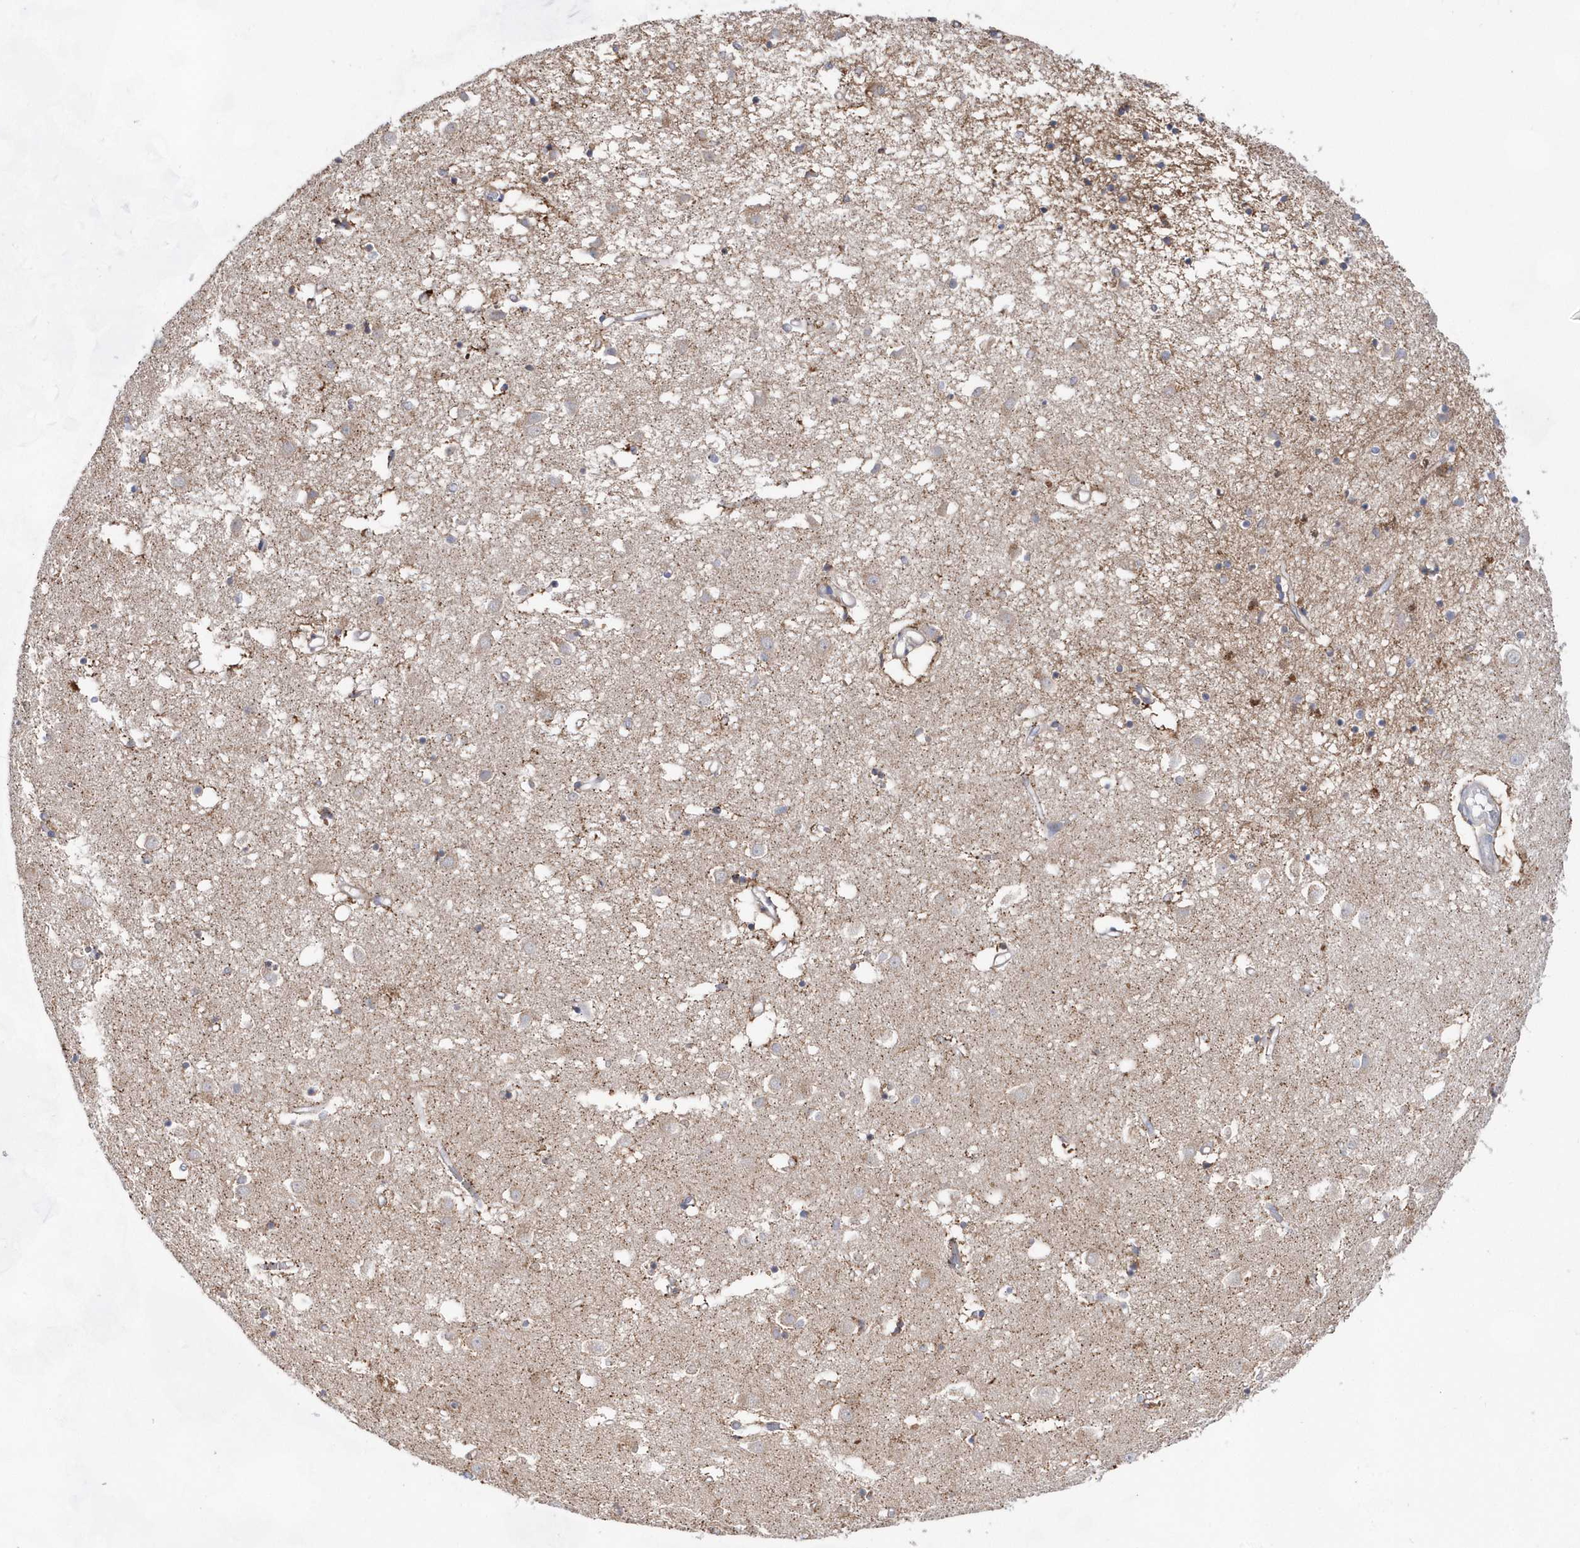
{"staining": {"intensity": "moderate", "quantity": "25%-75%", "location": "cytoplasmic/membranous"}, "tissue": "caudate", "cell_type": "Glial cells", "image_type": "normal", "snomed": [{"axis": "morphology", "description": "Normal tissue, NOS"}, {"axis": "topography", "description": "Lateral ventricle wall"}], "caption": "An image of human caudate stained for a protein shows moderate cytoplasmic/membranous brown staining in glial cells. (Brightfield microscopy of DAB IHC at high magnification).", "gene": "BDH2", "patient": {"sex": "male", "age": 70}}